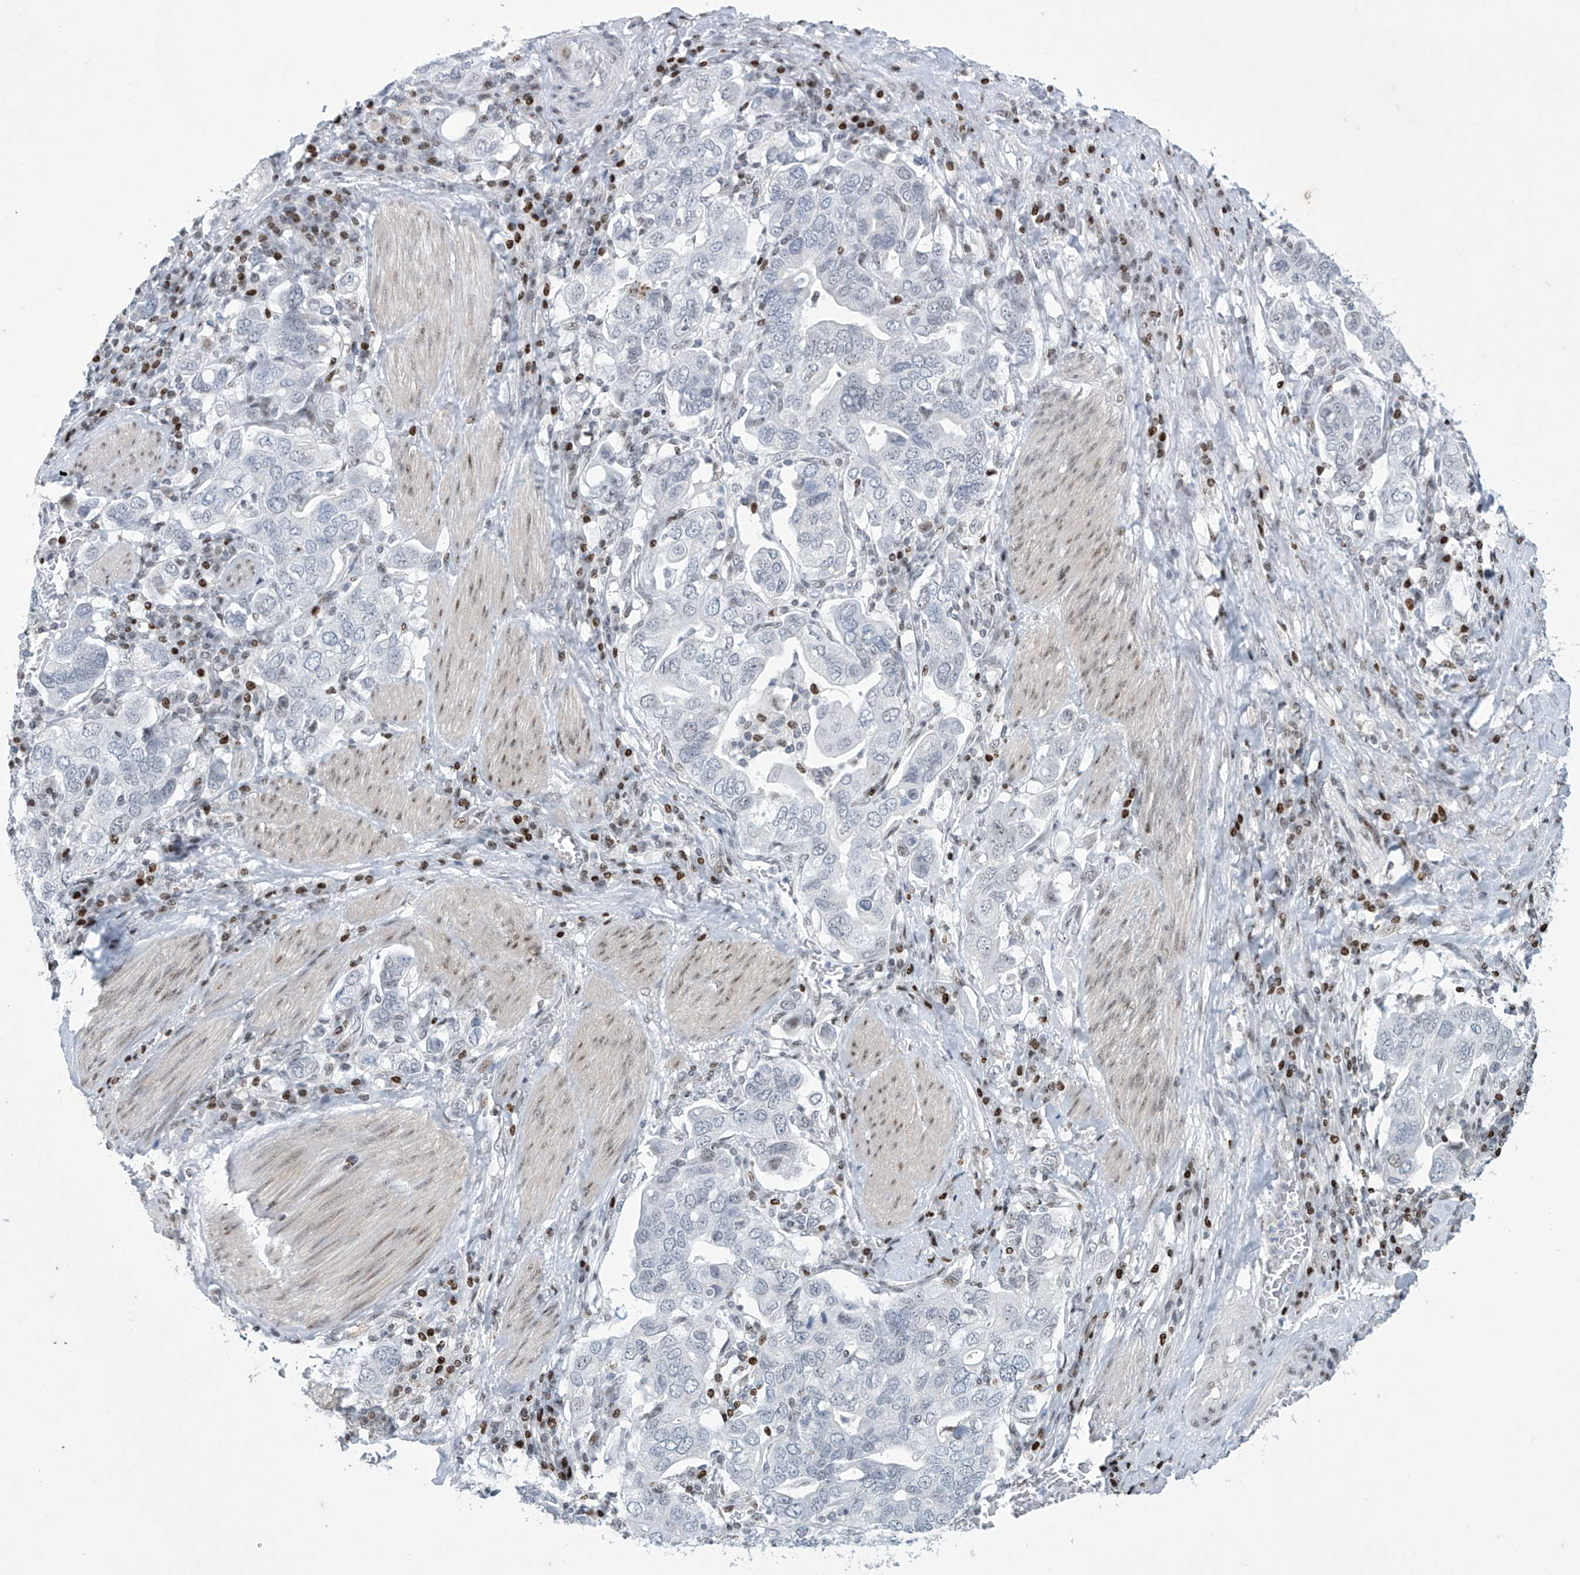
{"staining": {"intensity": "negative", "quantity": "none", "location": "none"}, "tissue": "stomach cancer", "cell_type": "Tumor cells", "image_type": "cancer", "snomed": [{"axis": "morphology", "description": "Adenocarcinoma, NOS"}, {"axis": "topography", "description": "Stomach, upper"}], "caption": "IHC micrograph of neoplastic tissue: human stomach cancer (adenocarcinoma) stained with DAB (3,3'-diaminobenzidine) demonstrates no significant protein staining in tumor cells.", "gene": "RFX7", "patient": {"sex": "male", "age": 62}}